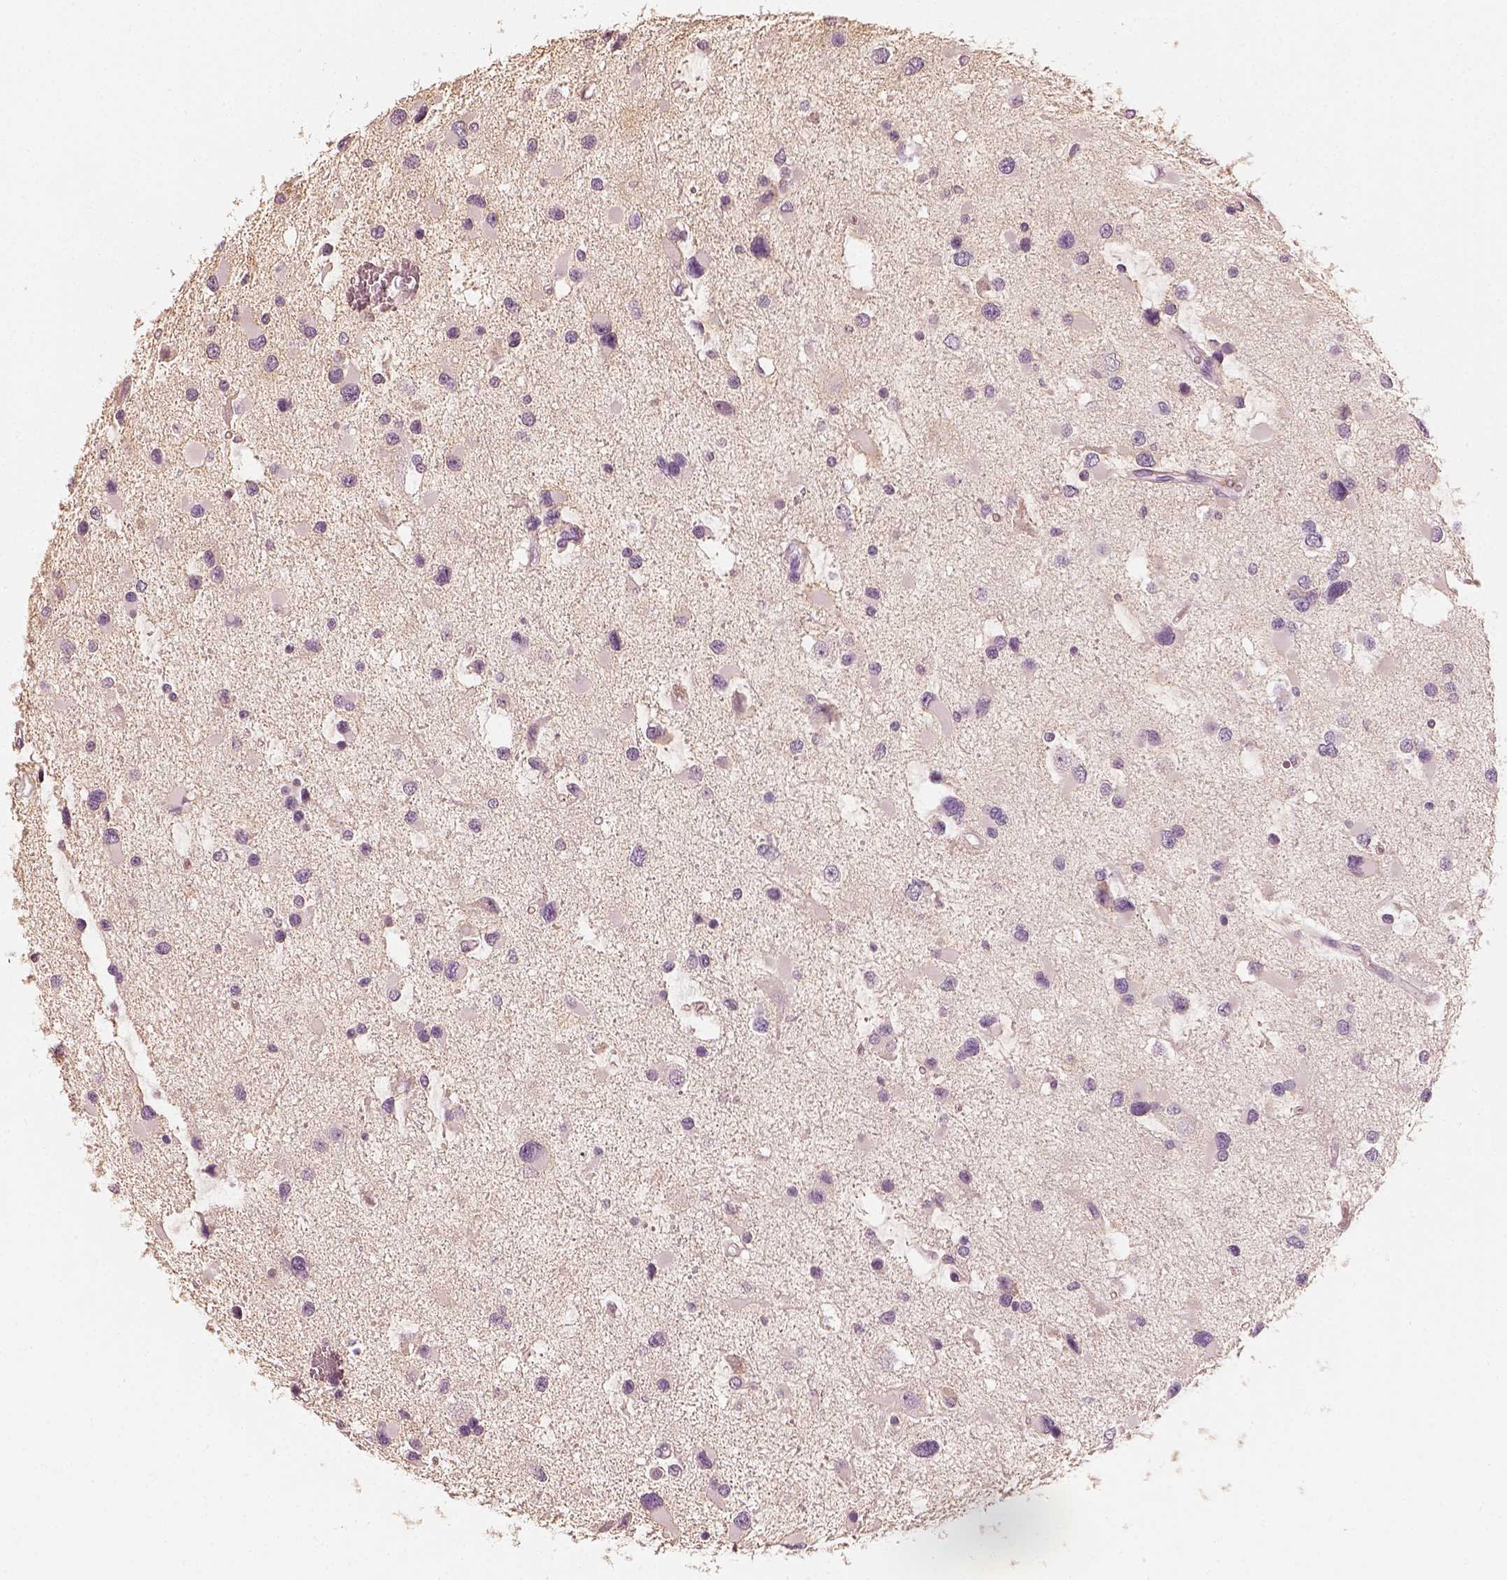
{"staining": {"intensity": "negative", "quantity": "none", "location": "none"}, "tissue": "glioma", "cell_type": "Tumor cells", "image_type": "cancer", "snomed": [{"axis": "morphology", "description": "Glioma, malignant, Low grade"}, {"axis": "topography", "description": "Brain"}], "caption": "Micrograph shows no significant protein expression in tumor cells of malignant glioma (low-grade). The staining was performed using DAB (3,3'-diaminobenzidine) to visualize the protein expression in brown, while the nuclei were stained in blue with hematoxylin (Magnification: 20x).", "gene": "RS1", "patient": {"sex": "female", "age": 32}}